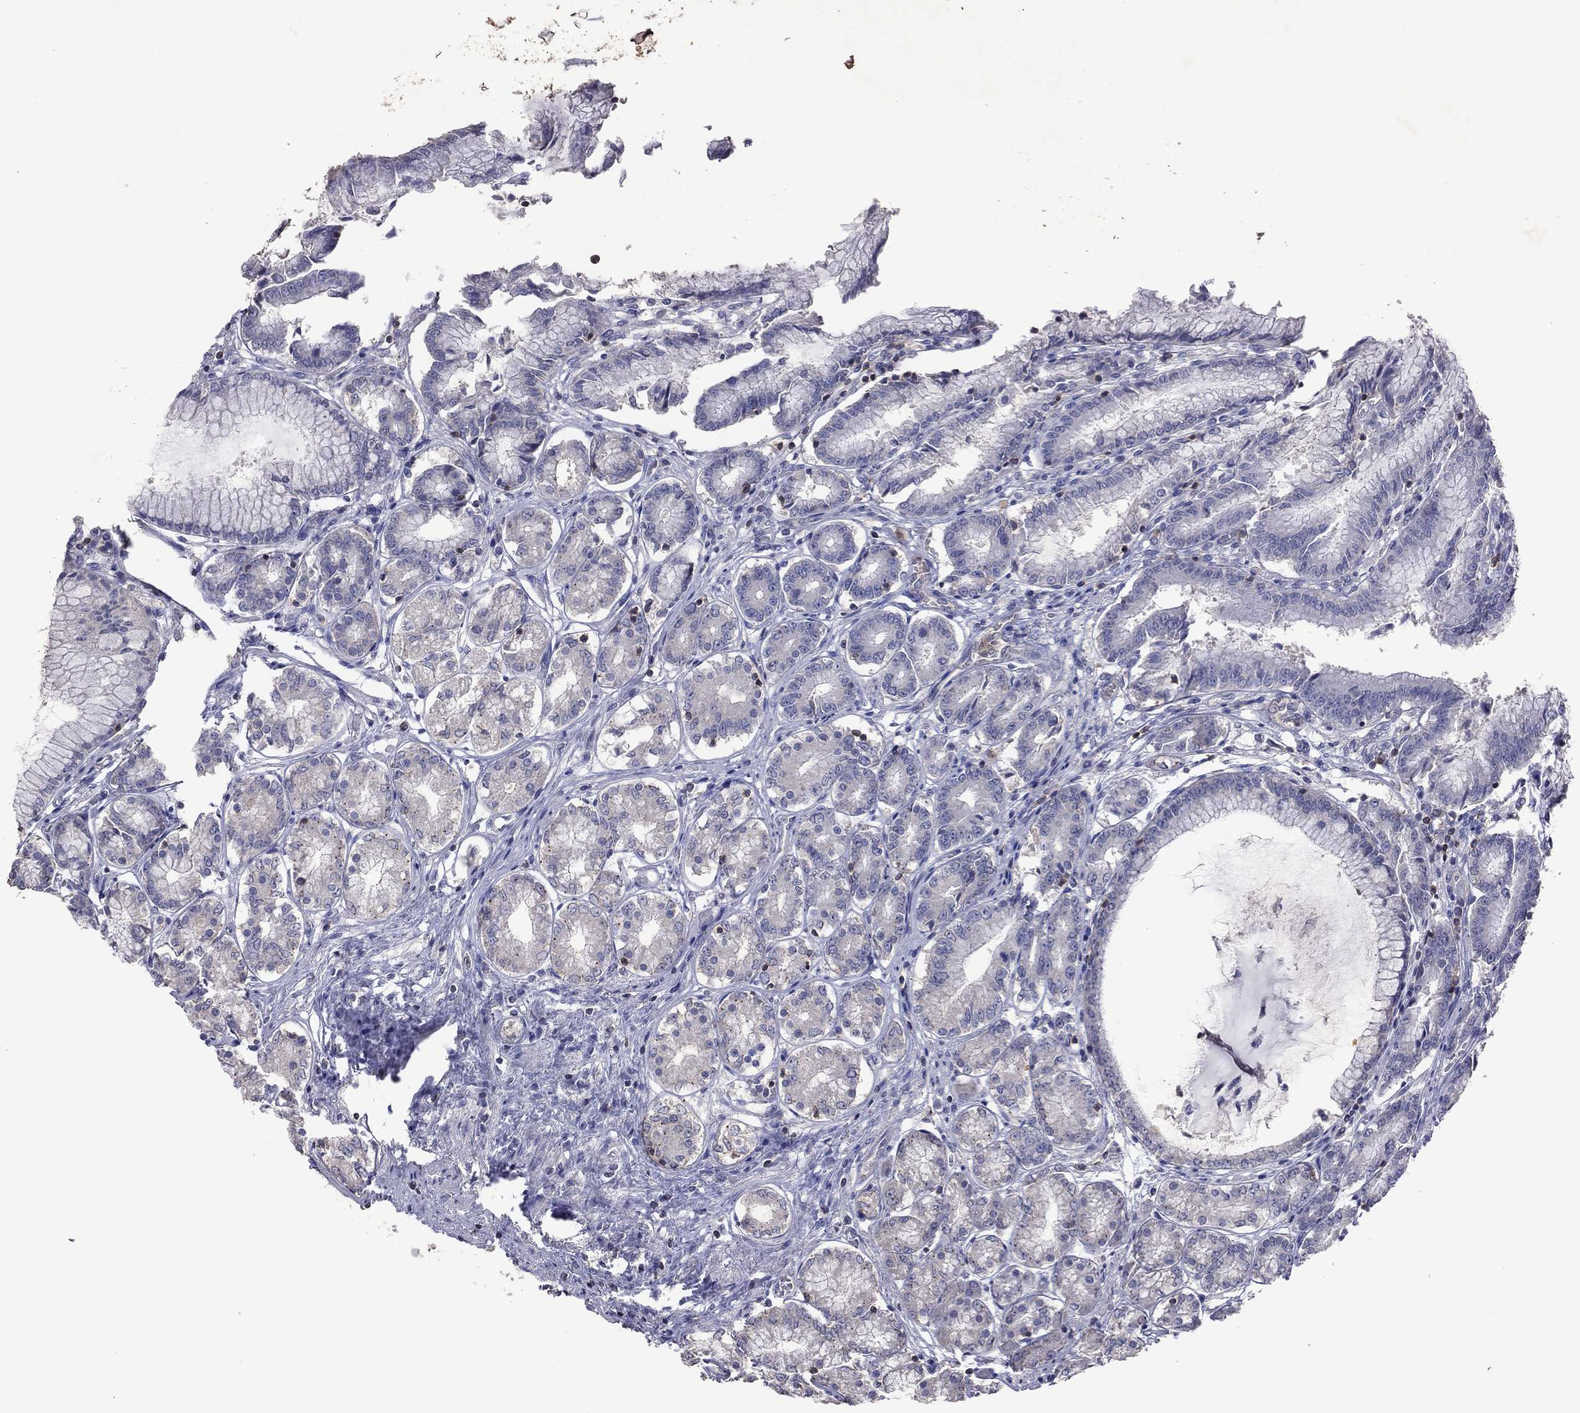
{"staining": {"intensity": "negative", "quantity": "none", "location": "none"}, "tissue": "stomach", "cell_type": "Glandular cells", "image_type": "normal", "snomed": [{"axis": "morphology", "description": "Normal tissue, NOS"}, {"axis": "topography", "description": "Stomach"}], "caption": "DAB immunohistochemical staining of normal human stomach shows no significant positivity in glandular cells.", "gene": "ENSG00000288520", "patient": {"sex": "female", "age": 65}}